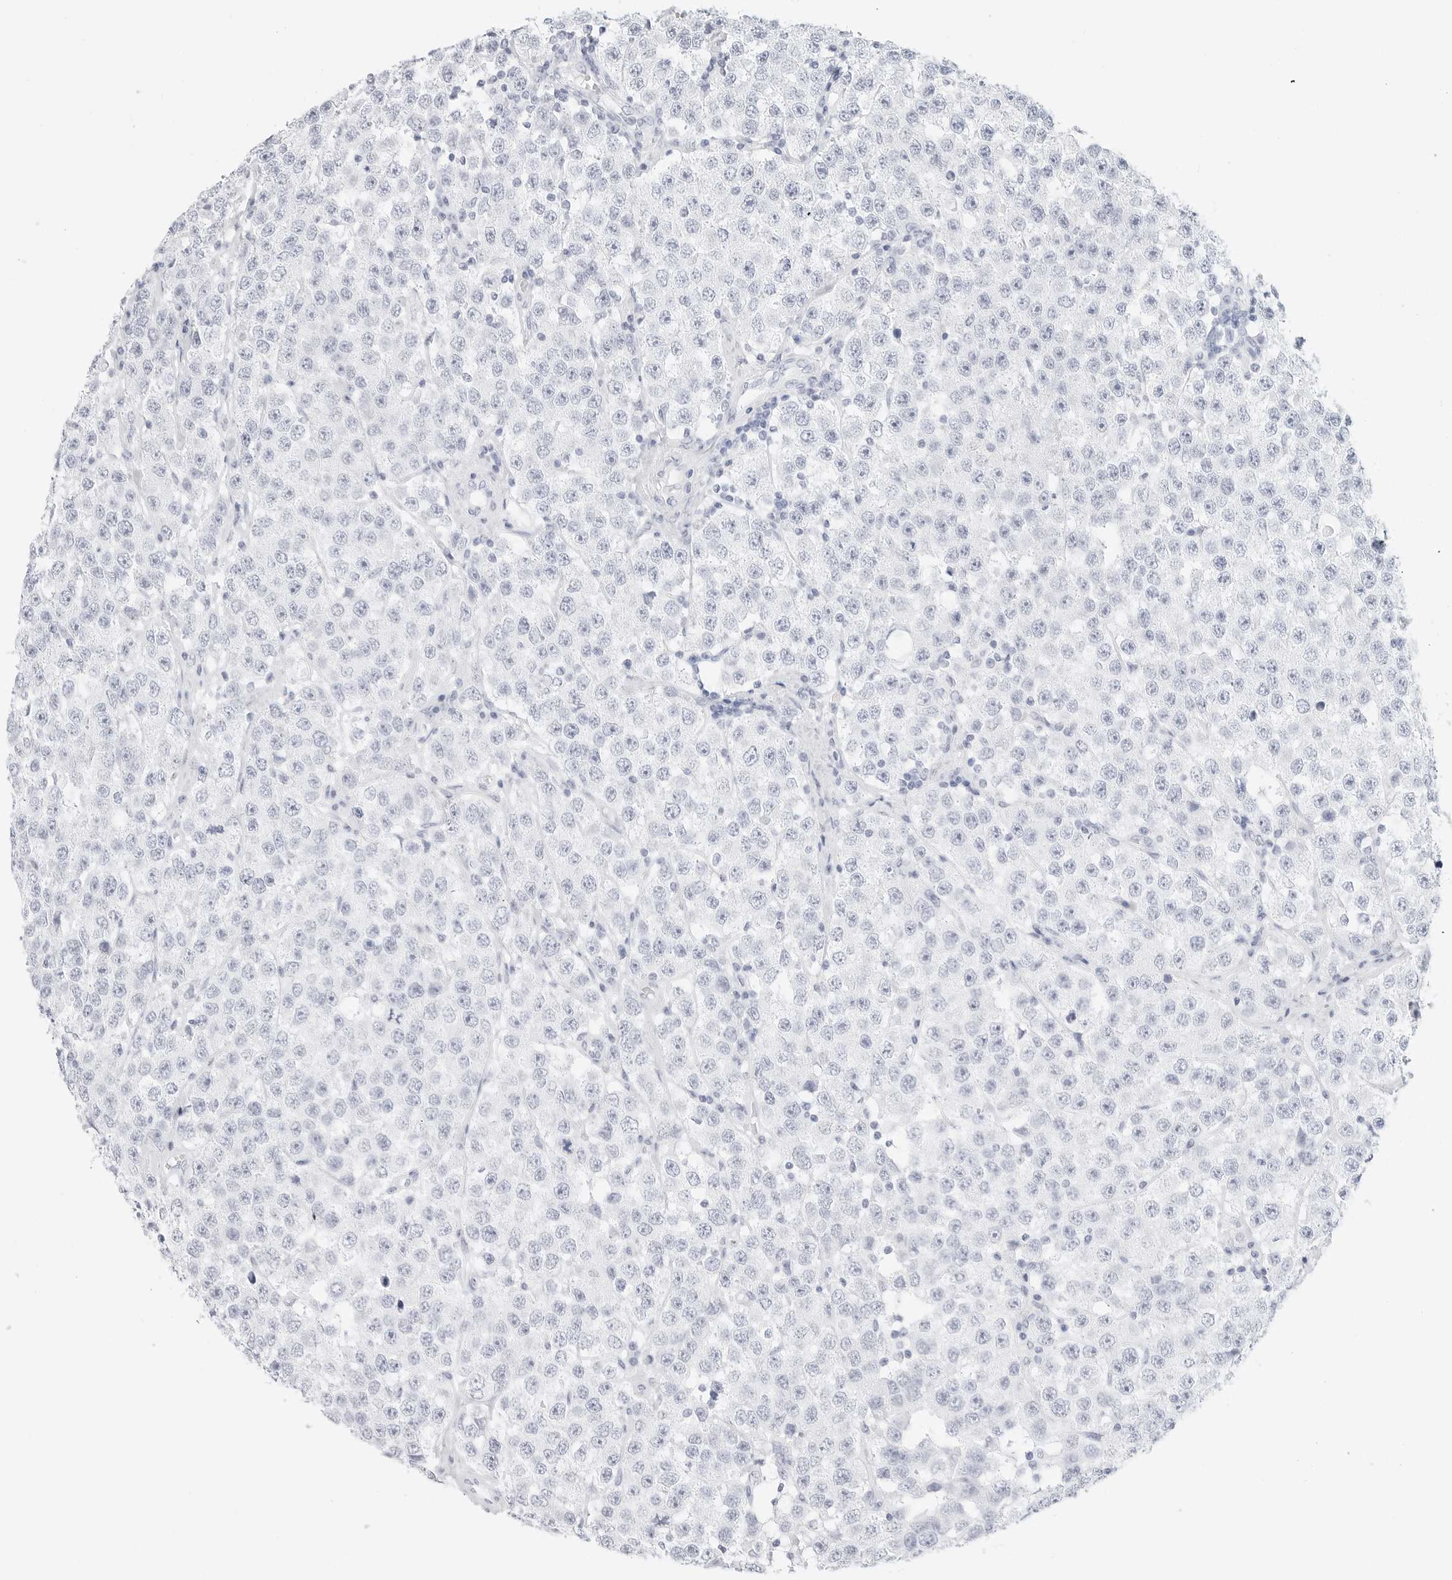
{"staining": {"intensity": "negative", "quantity": "none", "location": "none"}, "tissue": "testis cancer", "cell_type": "Tumor cells", "image_type": "cancer", "snomed": [{"axis": "morphology", "description": "Seminoma, NOS"}, {"axis": "topography", "description": "Testis"}], "caption": "This is an immunohistochemistry (IHC) micrograph of seminoma (testis). There is no expression in tumor cells.", "gene": "TFF2", "patient": {"sex": "male", "age": 28}}